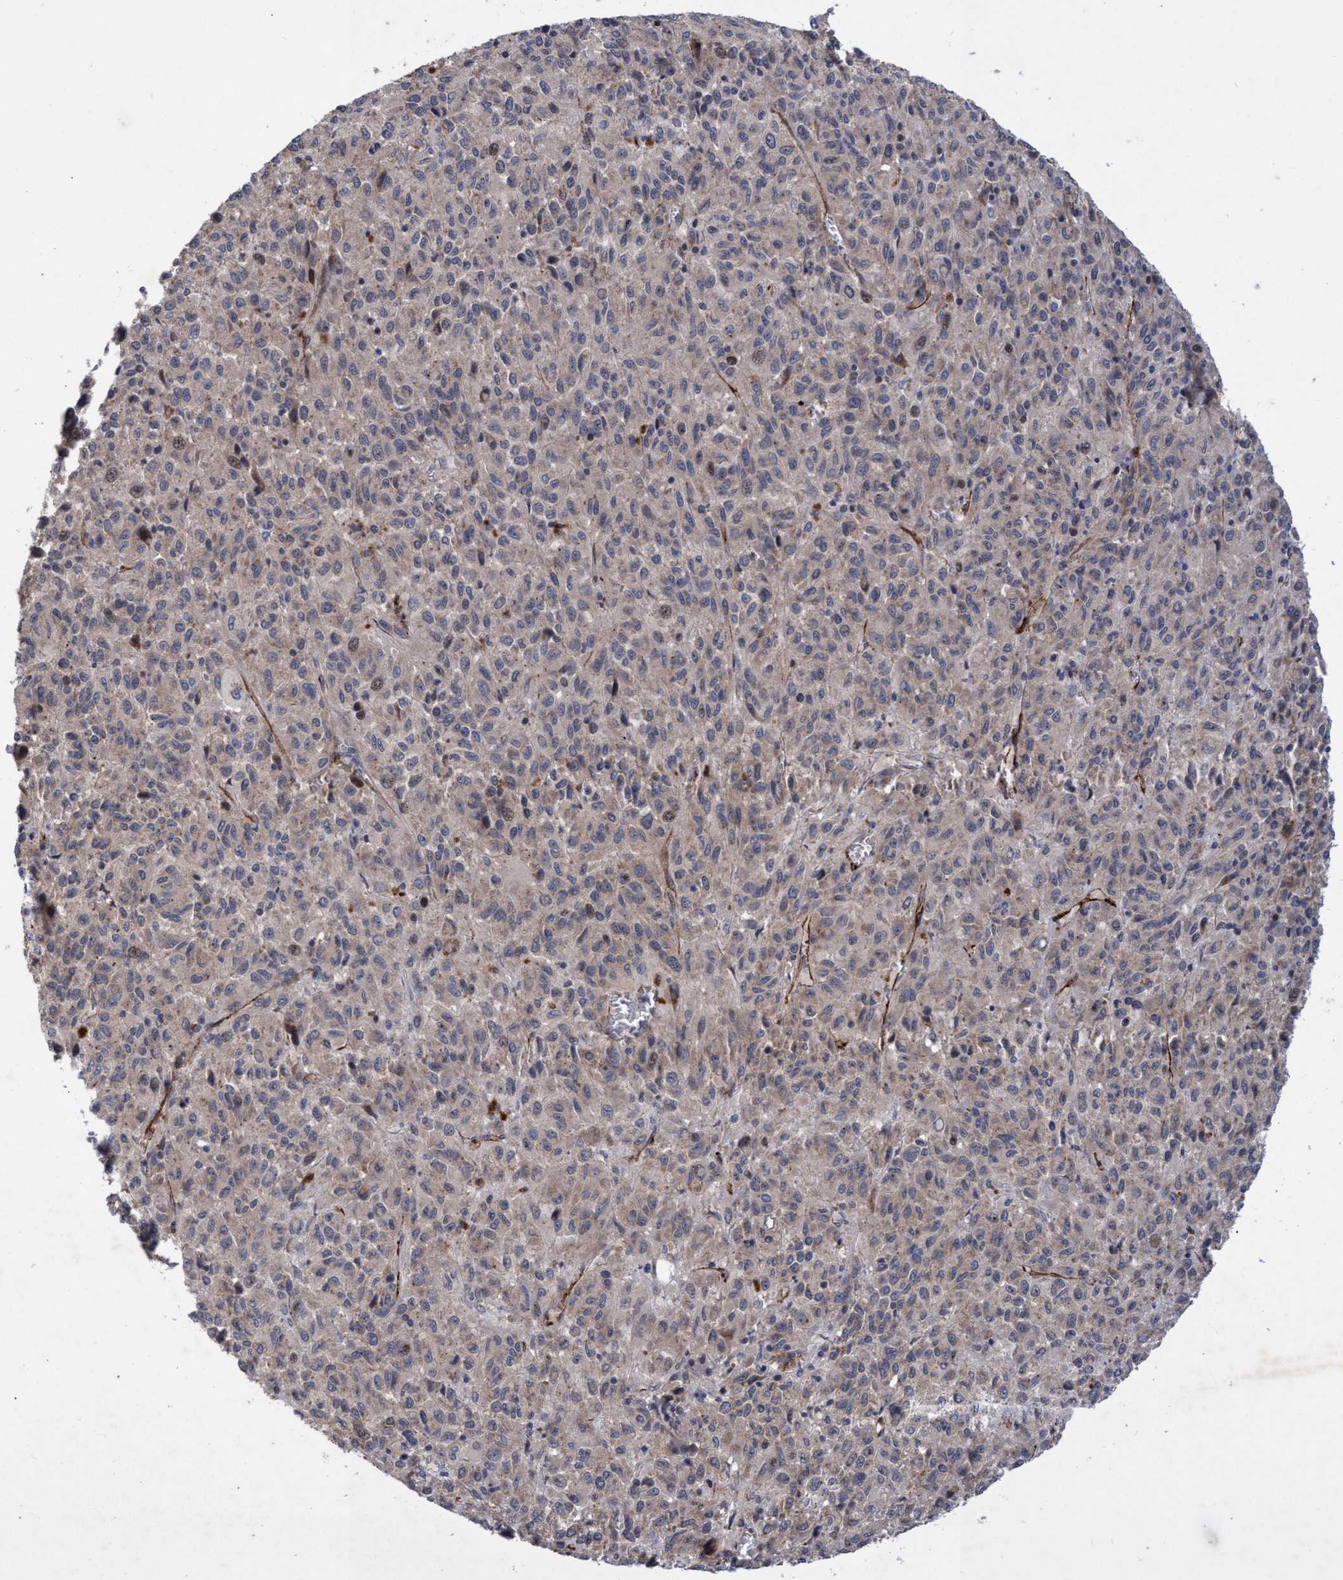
{"staining": {"intensity": "weak", "quantity": "25%-75%", "location": "cytoplasmic/membranous"}, "tissue": "melanoma", "cell_type": "Tumor cells", "image_type": "cancer", "snomed": [{"axis": "morphology", "description": "Malignant melanoma, Metastatic site"}, {"axis": "topography", "description": "Lung"}], "caption": "Immunohistochemistry (IHC) (DAB (3,3'-diaminobenzidine)) staining of human melanoma demonstrates weak cytoplasmic/membranous protein positivity in approximately 25%-75% of tumor cells.", "gene": "ZNF750", "patient": {"sex": "male", "age": 64}}